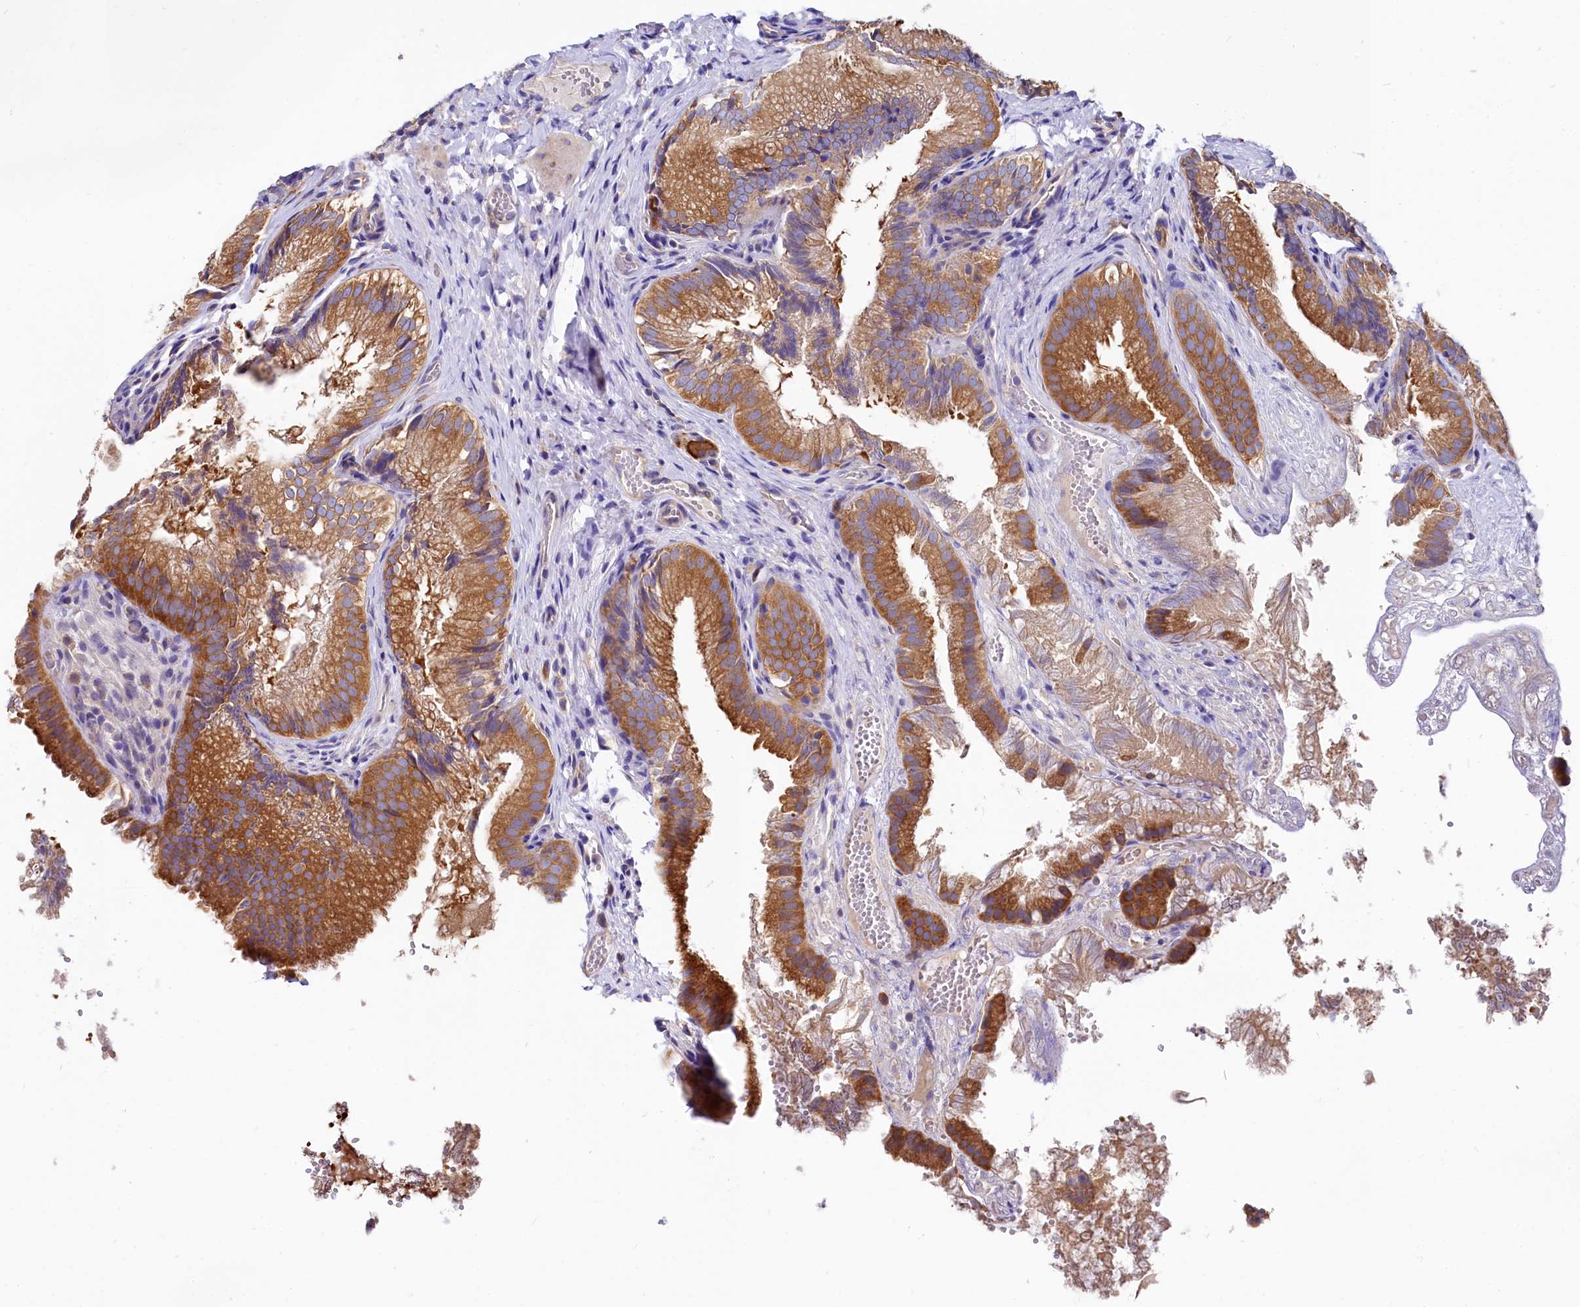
{"staining": {"intensity": "moderate", "quantity": ">75%", "location": "cytoplasmic/membranous"}, "tissue": "gallbladder", "cell_type": "Glandular cells", "image_type": "normal", "snomed": [{"axis": "morphology", "description": "Normal tissue, NOS"}, {"axis": "topography", "description": "Gallbladder"}], "caption": "A micrograph of human gallbladder stained for a protein shows moderate cytoplasmic/membranous brown staining in glandular cells.", "gene": "QARS1", "patient": {"sex": "female", "age": 30}}